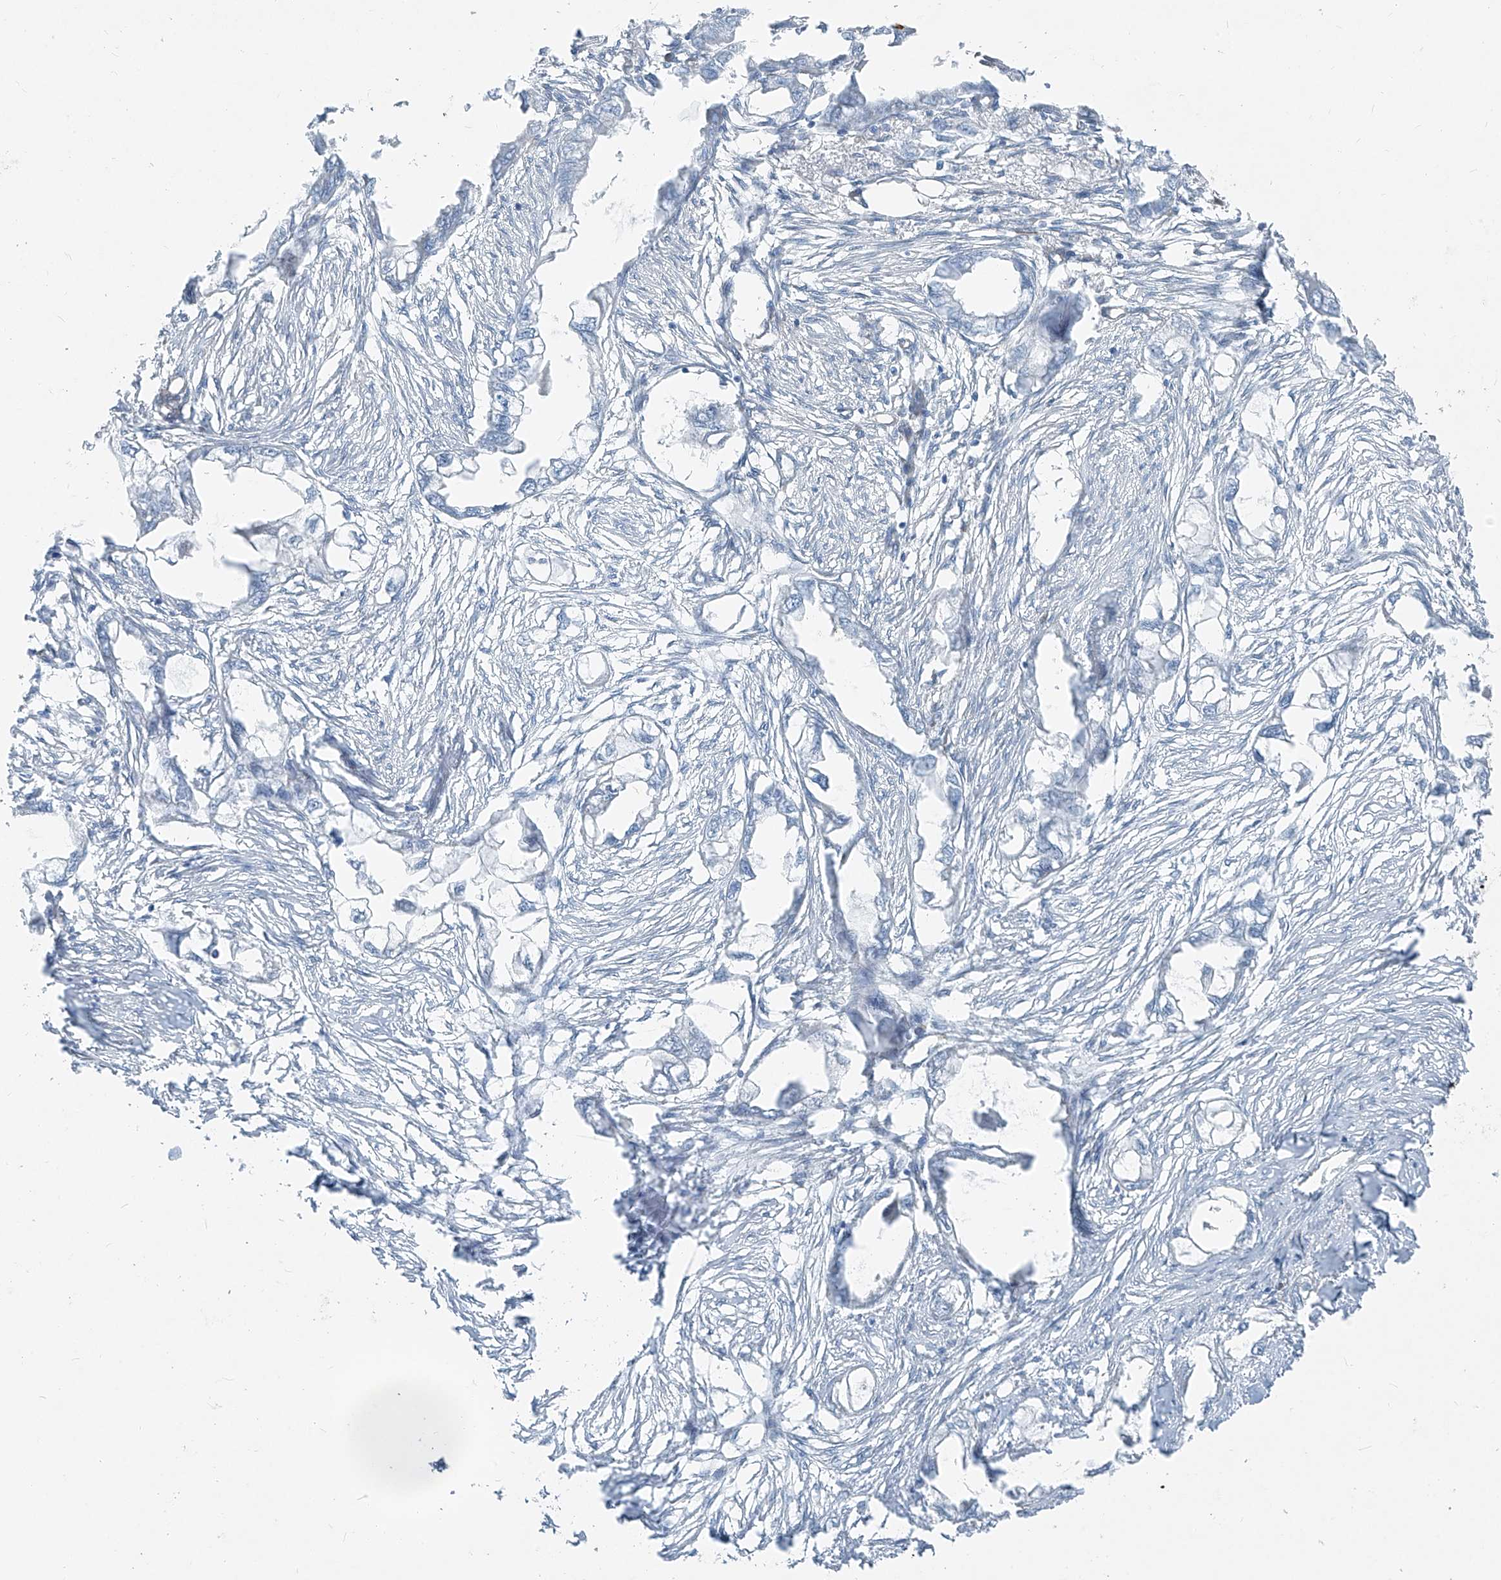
{"staining": {"intensity": "negative", "quantity": "none", "location": "none"}, "tissue": "endometrial cancer", "cell_type": "Tumor cells", "image_type": "cancer", "snomed": [{"axis": "morphology", "description": "Adenocarcinoma, NOS"}, {"axis": "morphology", "description": "Adenocarcinoma, metastatic, NOS"}, {"axis": "topography", "description": "Adipose tissue"}, {"axis": "topography", "description": "Endometrium"}], "caption": "A micrograph of metastatic adenocarcinoma (endometrial) stained for a protein displays no brown staining in tumor cells.", "gene": "TNS2", "patient": {"sex": "female", "age": 67}}